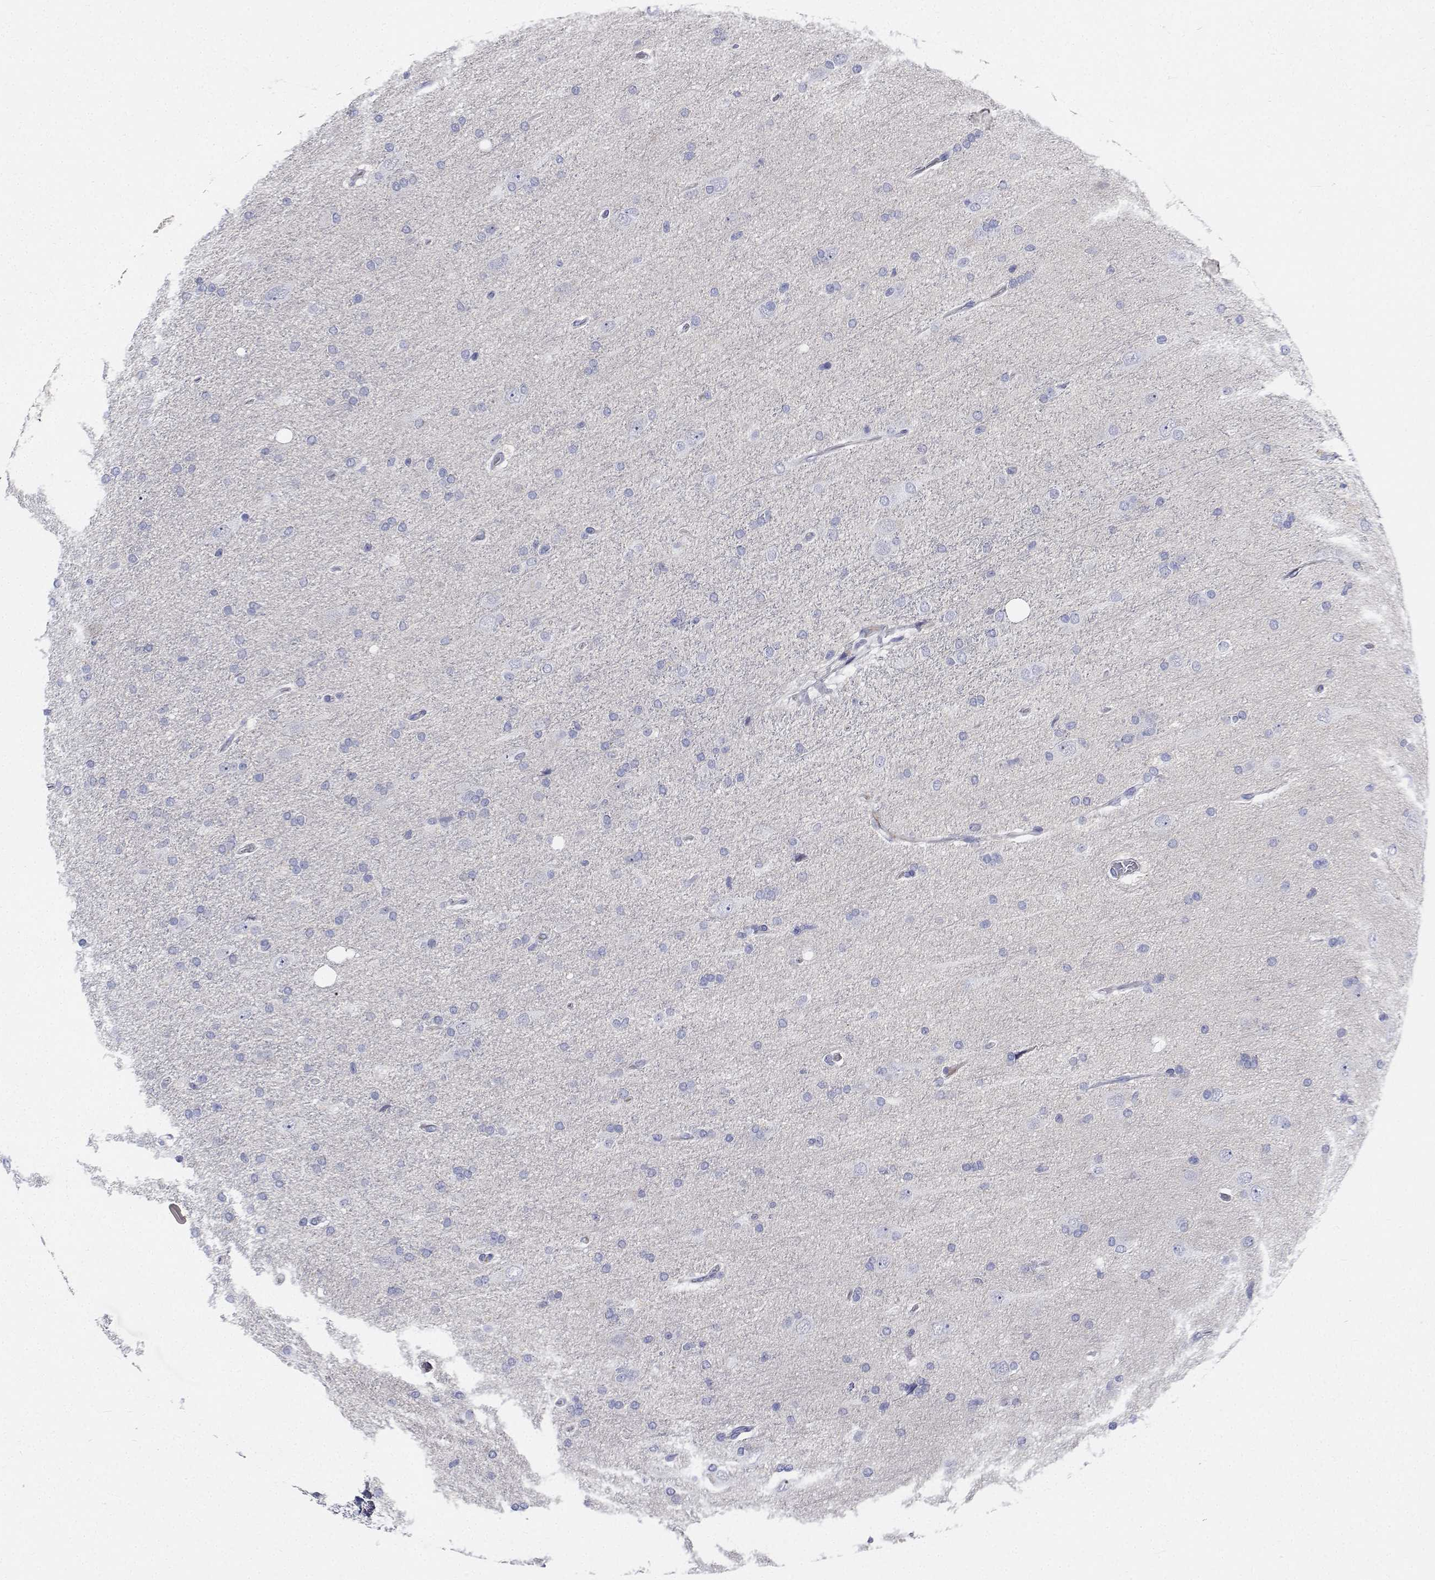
{"staining": {"intensity": "negative", "quantity": "none", "location": "none"}, "tissue": "glioma", "cell_type": "Tumor cells", "image_type": "cancer", "snomed": [{"axis": "morphology", "description": "Glioma, malignant, High grade"}, {"axis": "topography", "description": "Cerebral cortex"}], "caption": "DAB (3,3'-diaminobenzidine) immunohistochemical staining of malignant glioma (high-grade) shows no significant expression in tumor cells. (Brightfield microscopy of DAB immunohistochemistry at high magnification).", "gene": "PLXNA4", "patient": {"sex": "male", "age": 70}}